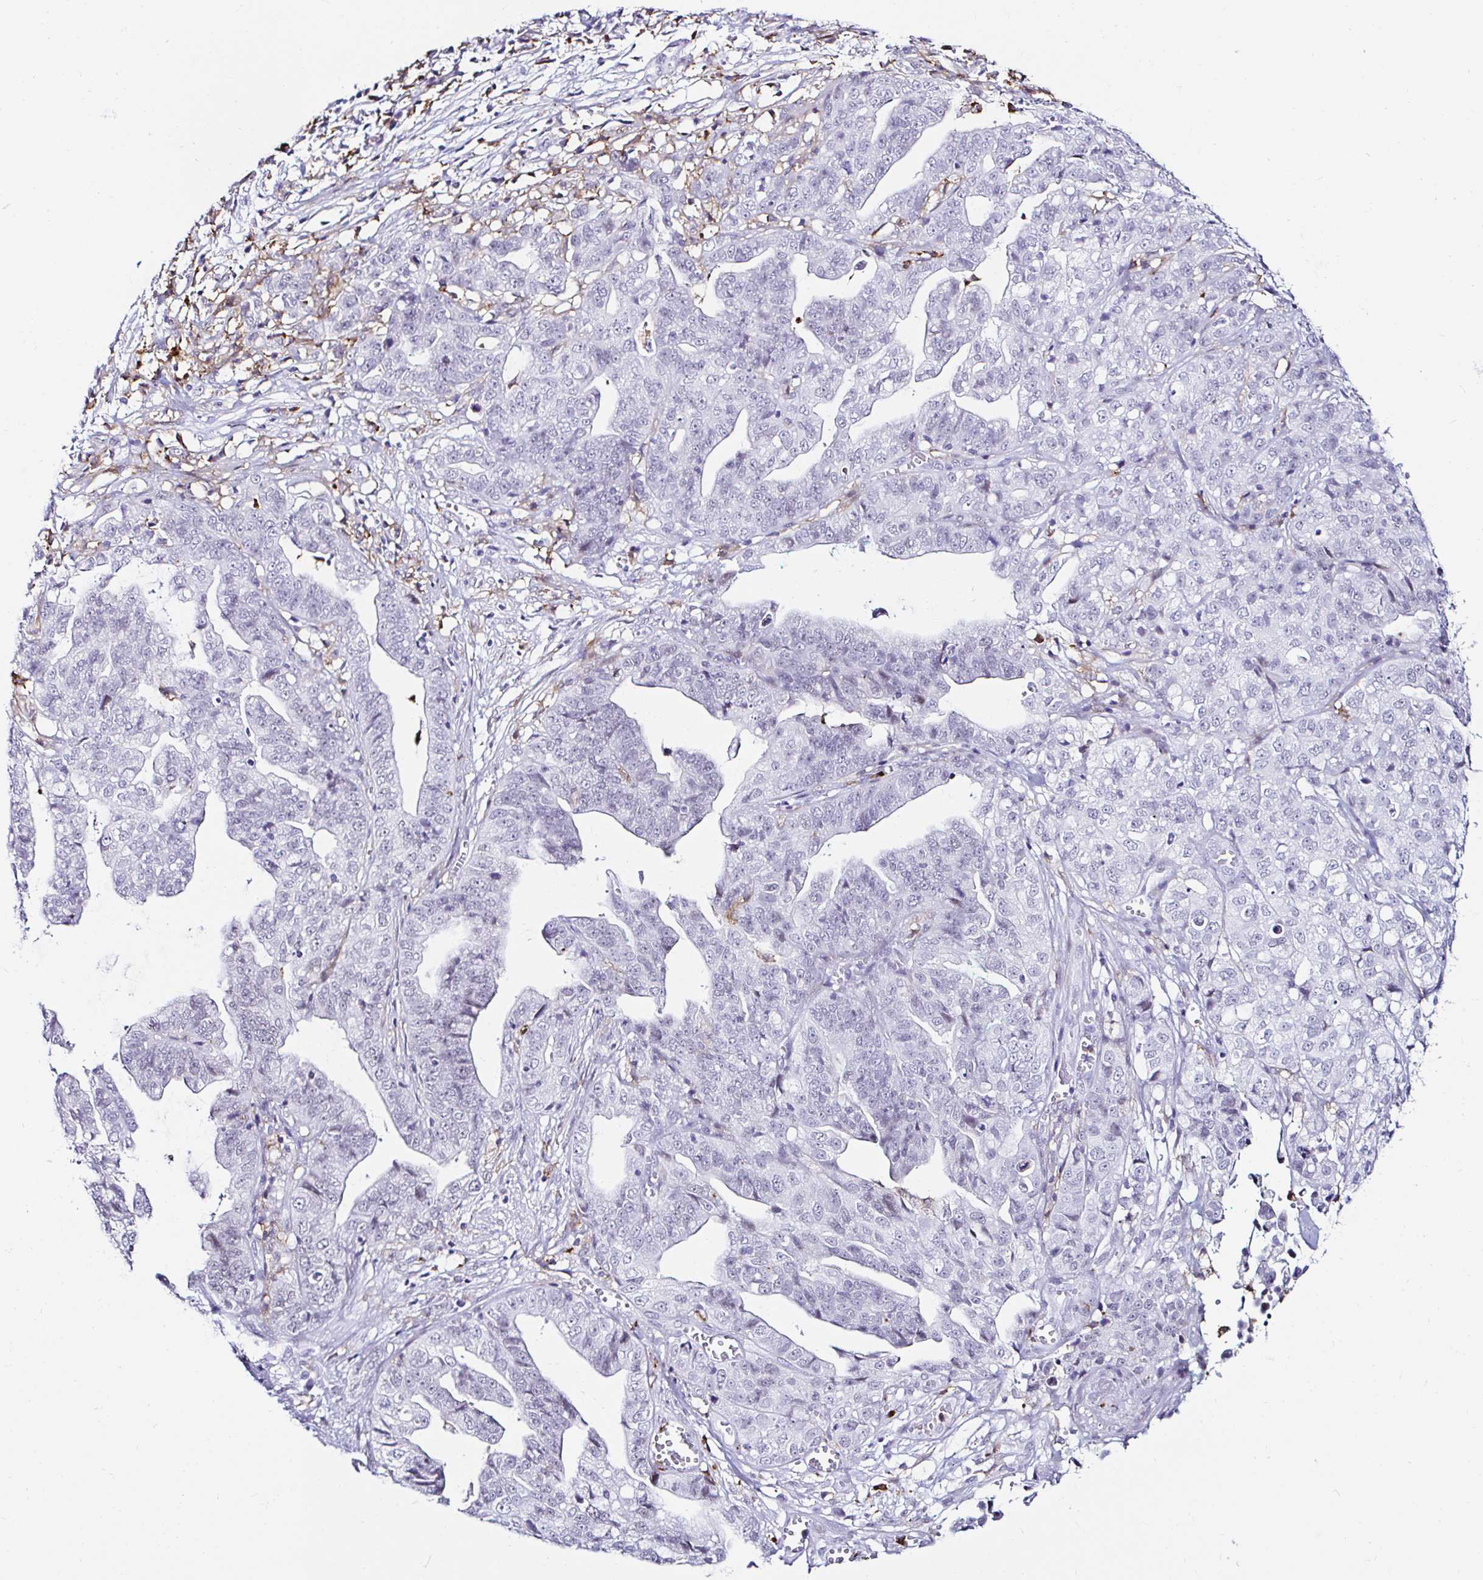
{"staining": {"intensity": "negative", "quantity": "none", "location": "none"}, "tissue": "stomach cancer", "cell_type": "Tumor cells", "image_type": "cancer", "snomed": [{"axis": "morphology", "description": "Adenocarcinoma, NOS"}, {"axis": "topography", "description": "Stomach, upper"}], "caption": "Stomach cancer was stained to show a protein in brown. There is no significant positivity in tumor cells.", "gene": "CYBB", "patient": {"sex": "female", "age": 67}}